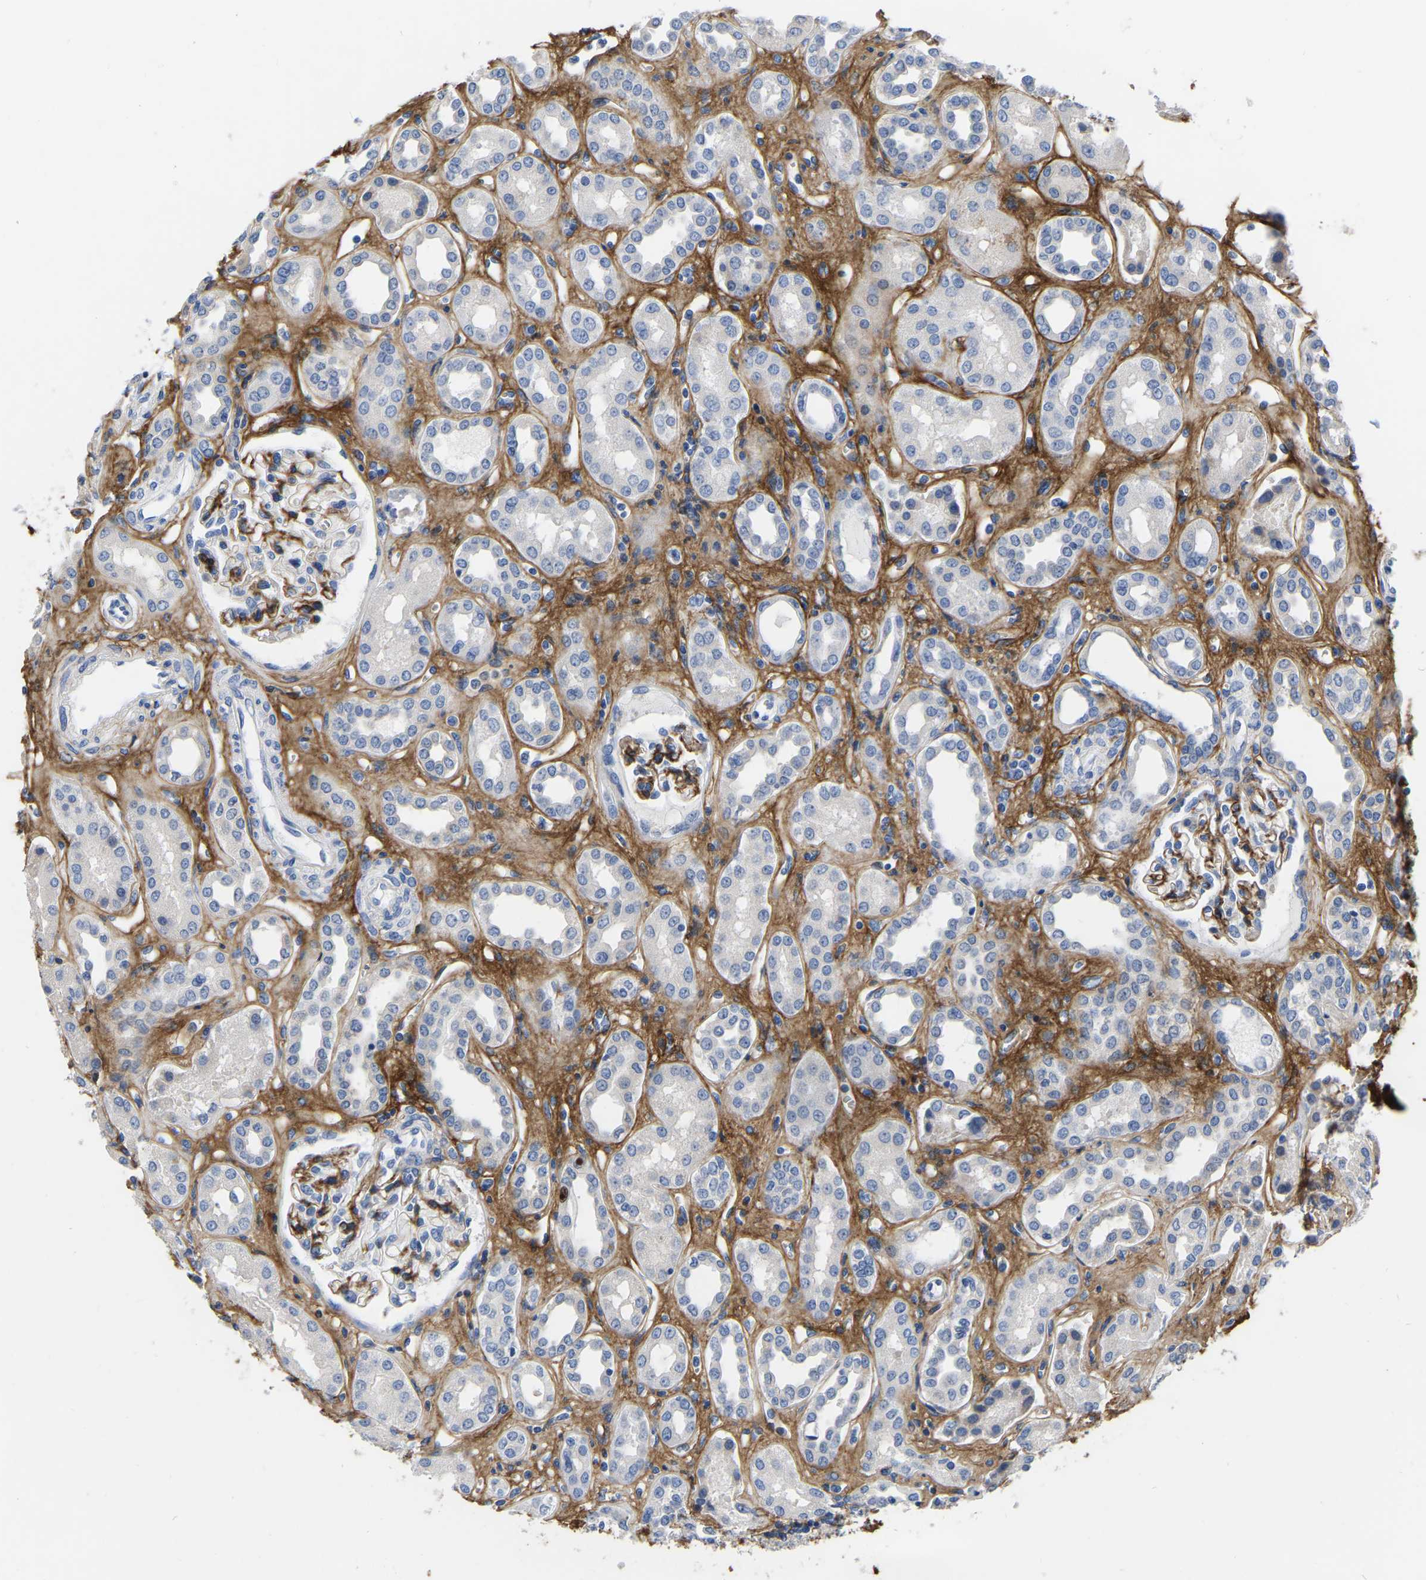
{"staining": {"intensity": "negative", "quantity": "none", "location": "none"}, "tissue": "kidney", "cell_type": "Cells in glomeruli", "image_type": "normal", "snomed": [{"axis": "morphology", "description": "Normal tissue, NOS"}, {"axis": "topography", "description": "Kidney"}], "caption": "An image of kidney stained for a protein reveals no brown staining in cells in glomeruli. The staining is performed using DAB brown chromogen with nuclei counter-stained in using hematoxylin.", "gene": "COL6A1", "patient": {"sex": "male", "age": 59}}